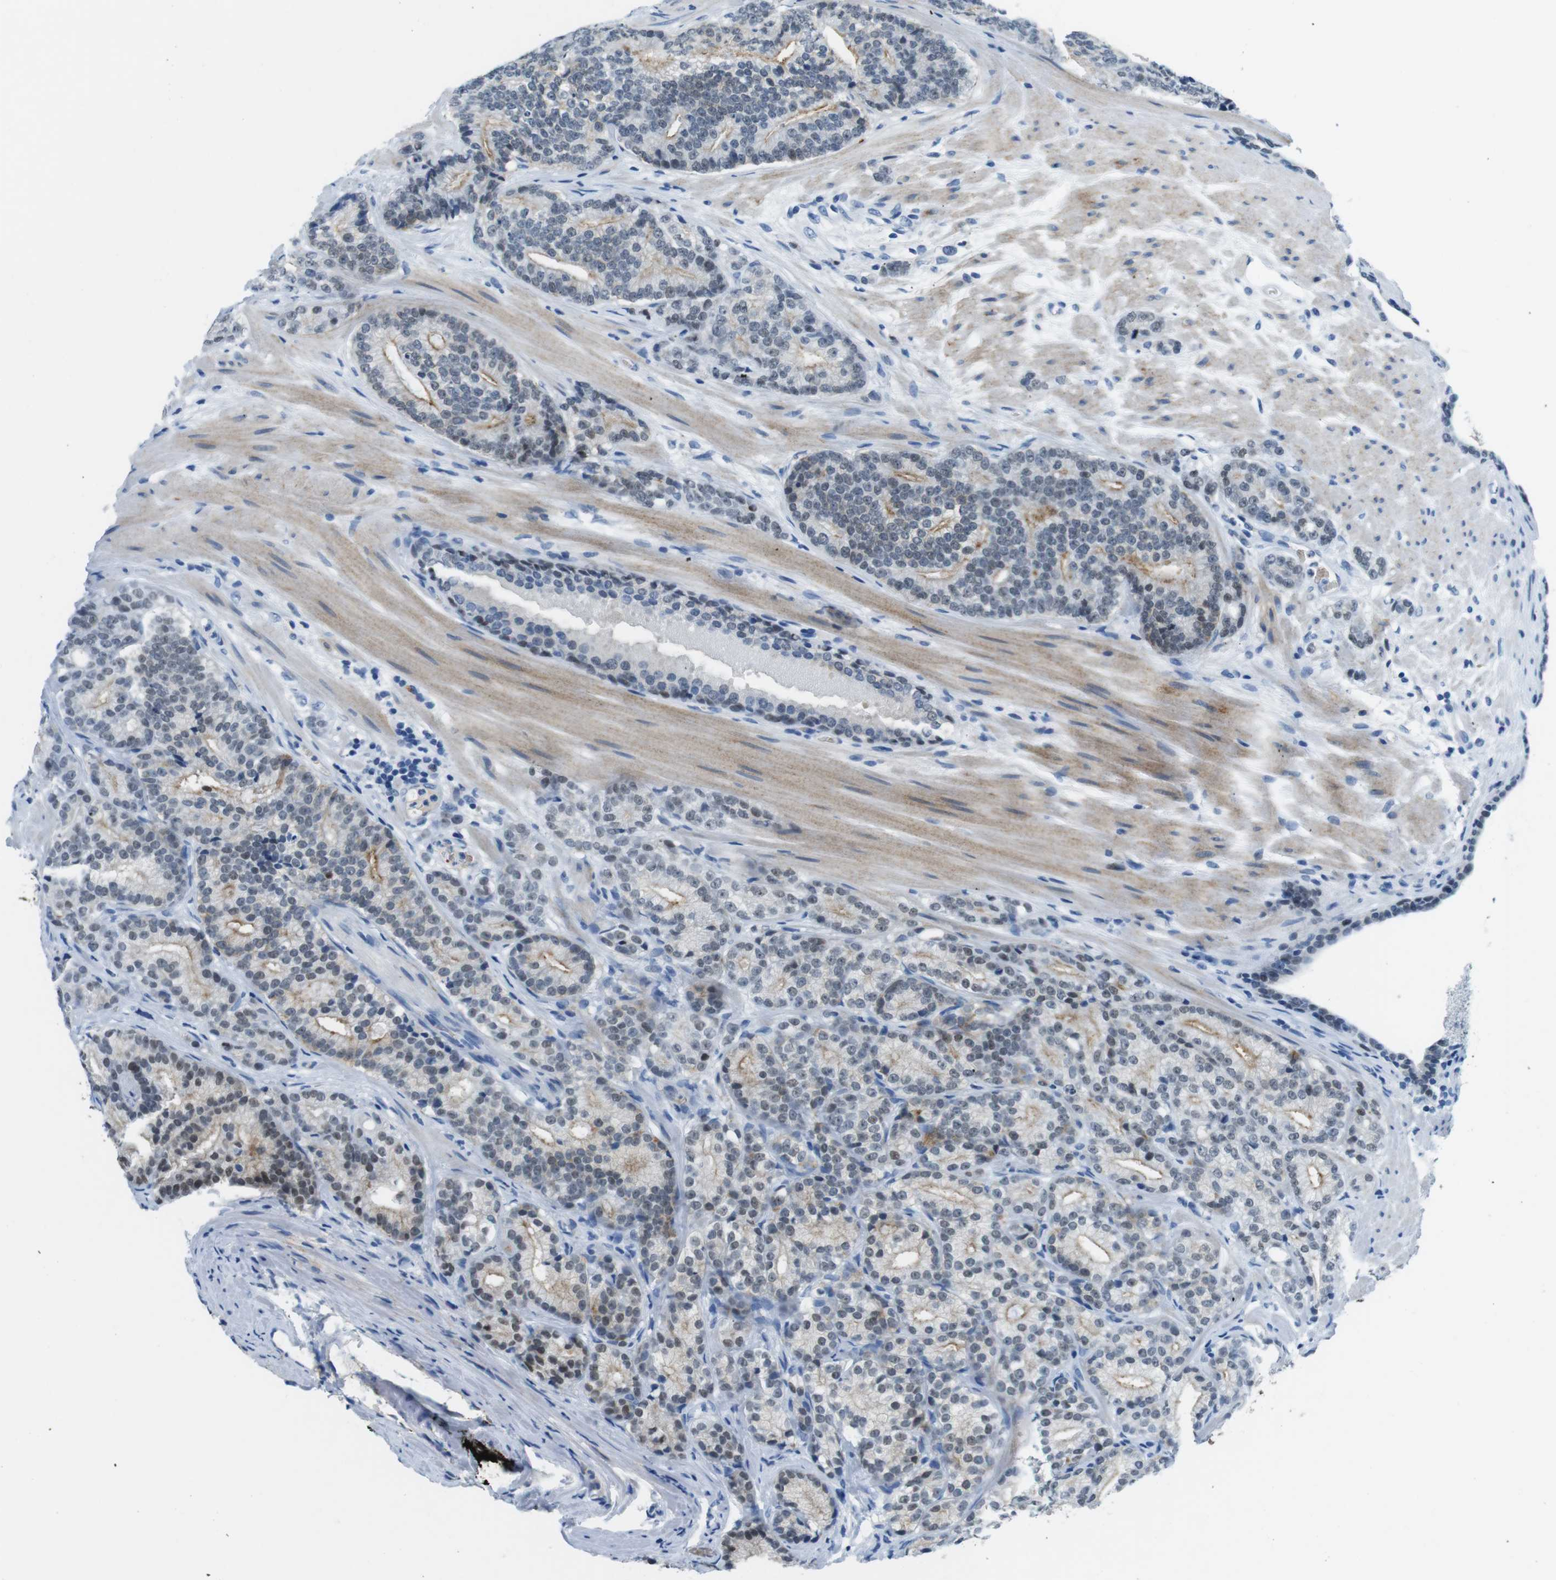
{"staining": {"intensity": "moderate", "quantity": "<25%", "location": "cytoplasmic/membranous"}, "tissue": "prostate cancer", "cell_type": "Tumor cells", "image_type": "cancer", "snomed": [{"axis": "morphology", "description": "Adenocarcinoma, High grade"}, {"axis": "topography", "description": "Prostate"}], "caption": "Moderate cytoplasmic/membranous protein positivity is present in about <25% of tumor cells in prostate cancer. (IHC, brightfield microscopy, high magnification).", "gene": "TFAP2C", "patient": {"sex": "male", "age": 61}}